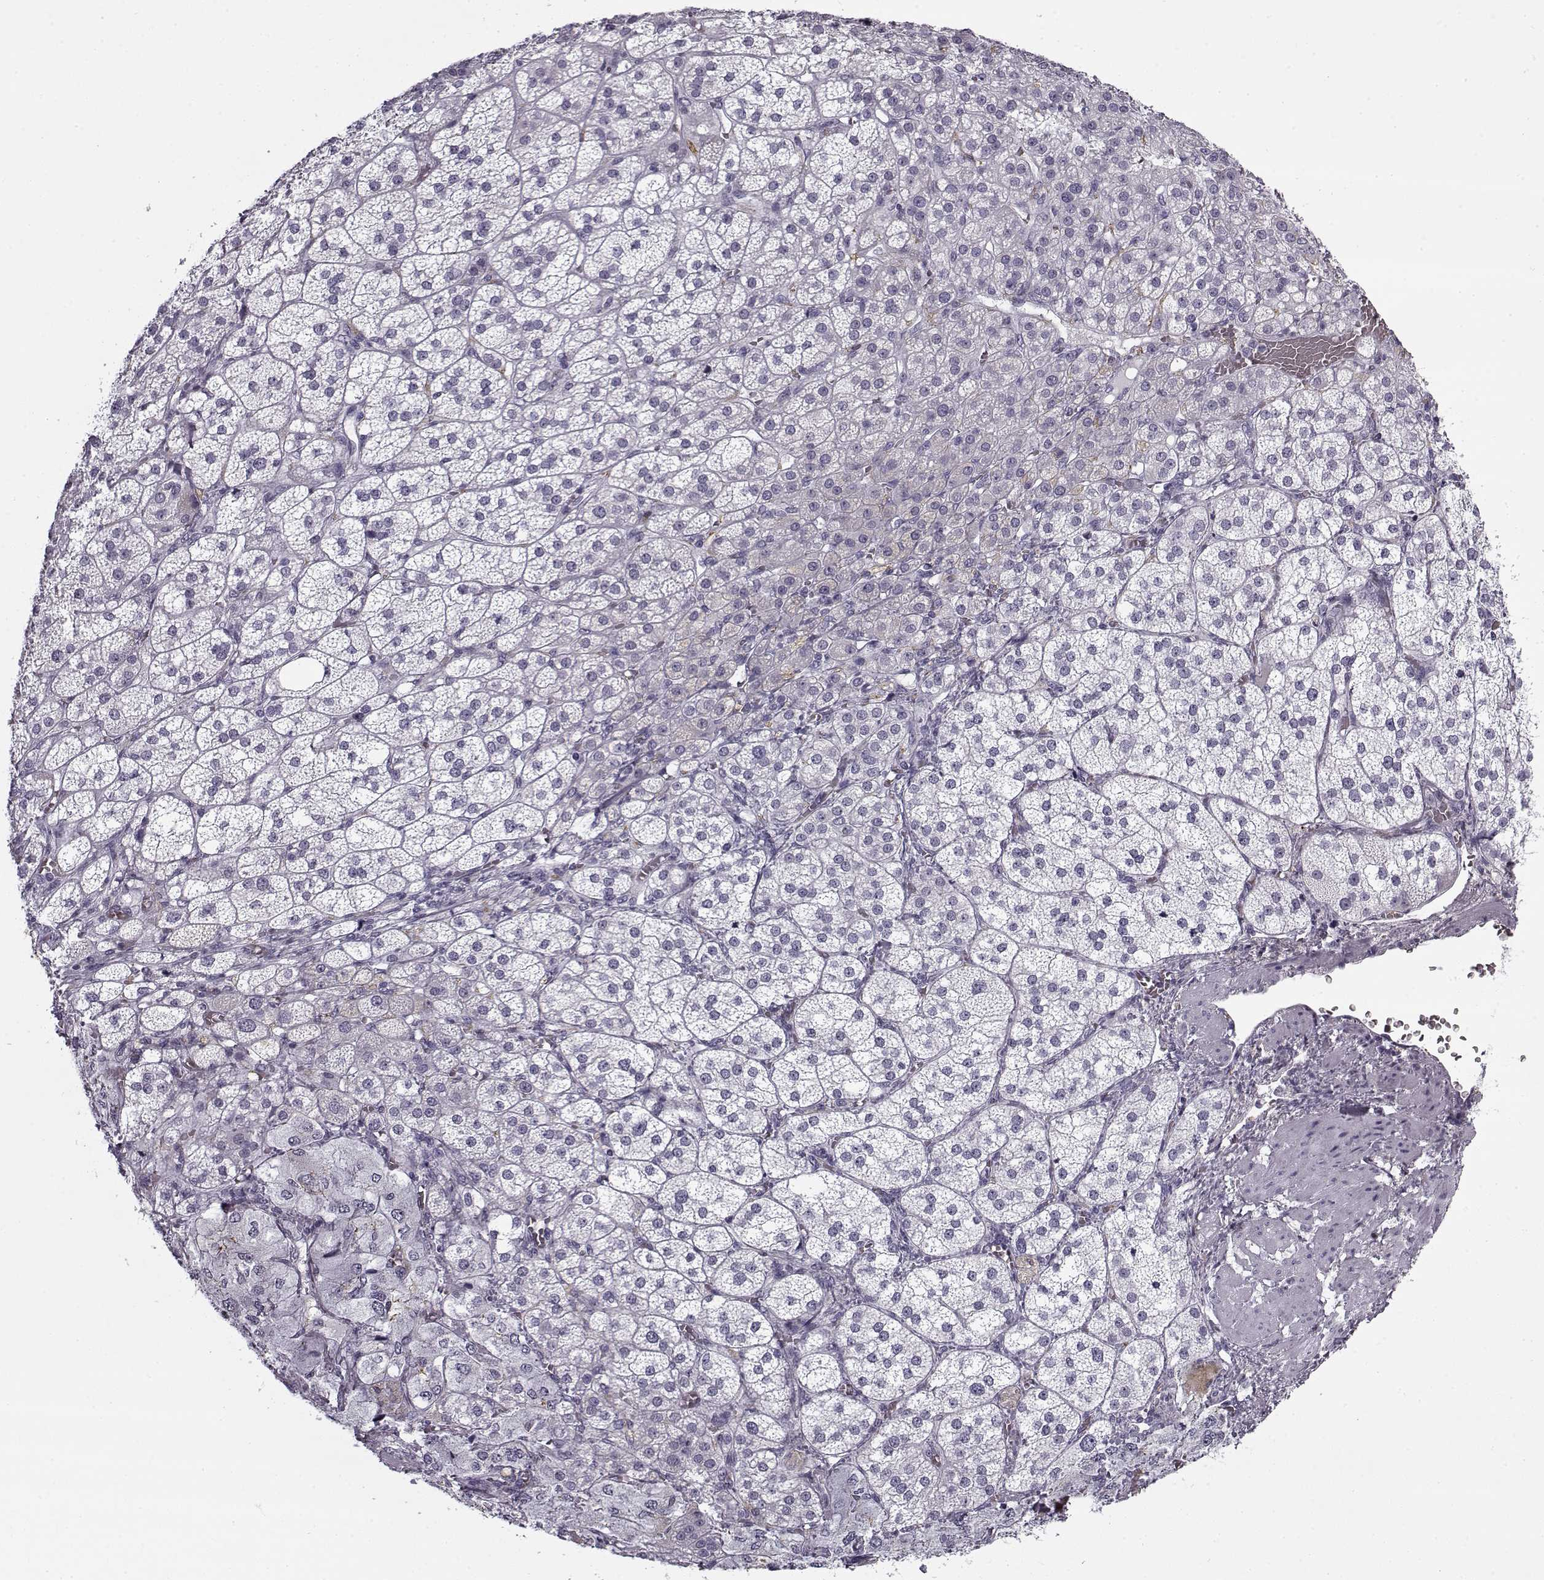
{"staining": {"intensity": "negative", "quantity": "none", "location": "none"}, "tissue": "adrenal gland", "cell_type": "Glandular cells", "image_type": "normal", "snomed": [{"axis": "morphology", "description": "Normal tissue, NOS"}, {"axis": "topography", "description": "Adrenal gland"}], "caption": "DAB immunohistochemical staining of benign adrenal gland reveals no significant positivity in glandular cells. (Immunohistochemistry (ihc), brightfield microscopy, high magnification).", "gene": "SNCA", "patient": {"sex": "female", "age": 60}}